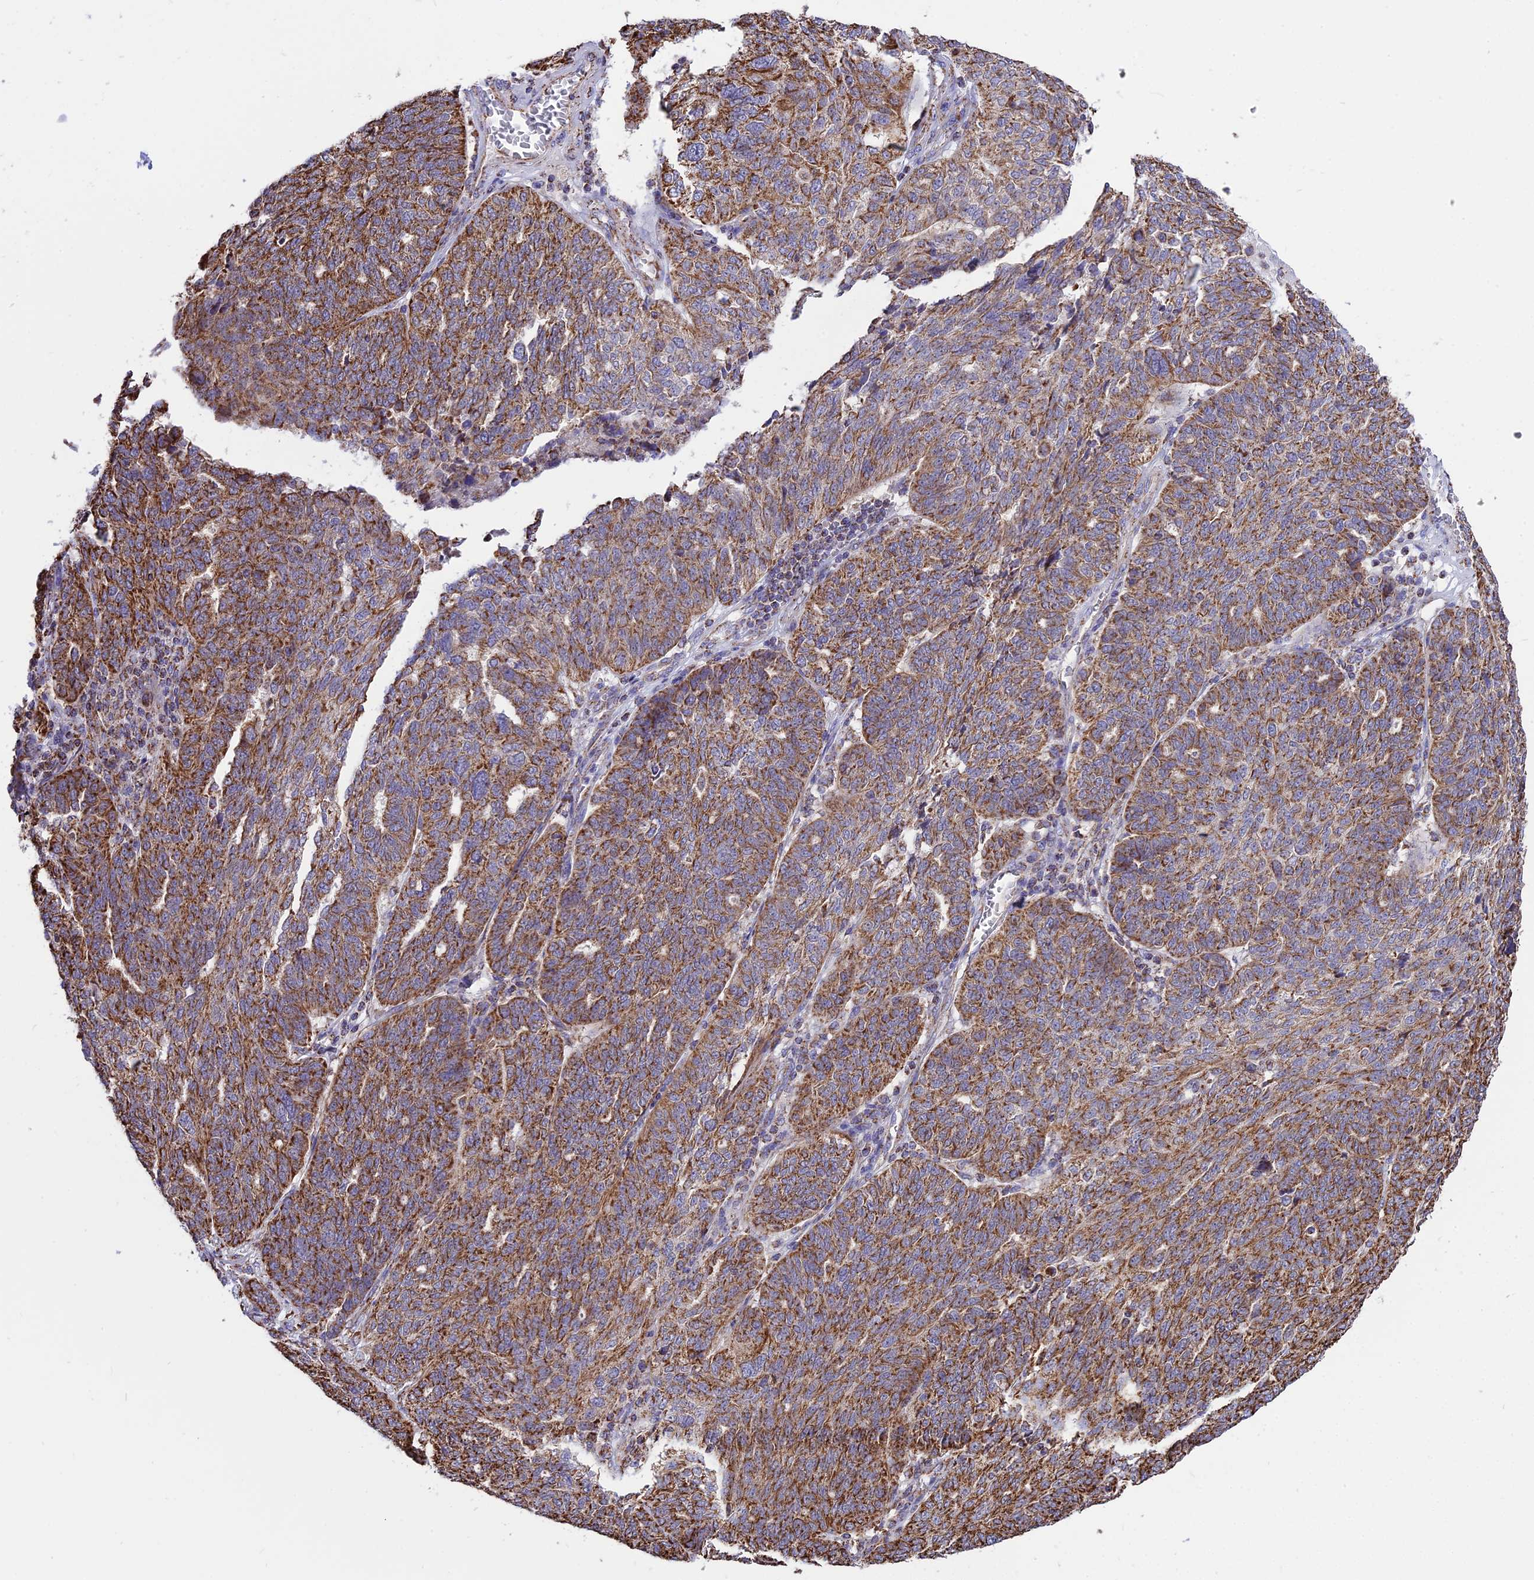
{"staining": {"intensity": "moderate", "quantity": ">75%", "location": "cytoplasmic/membranous"}, "tissue": "ovarian cancer", "cell_type": "Tumor cells", "image_type": "cancer", "snomed": [{"axis": "morphology", "description": "Cystadenocarcinoma, serous, NOS"}, {"axis": "topography", "description": "Ovary"}], "caption": "The photomicrograph displays a brown stain indicating the presence of a protein in the cytoplasmic/membranous of tumor cells in serous cystadenocarcinoma (ovarian). Ihc stains the protein of interest in brown and the nuclei are stained blue.", "gene": "TTC4", "patient": {"sex": "female", "age": 59}}